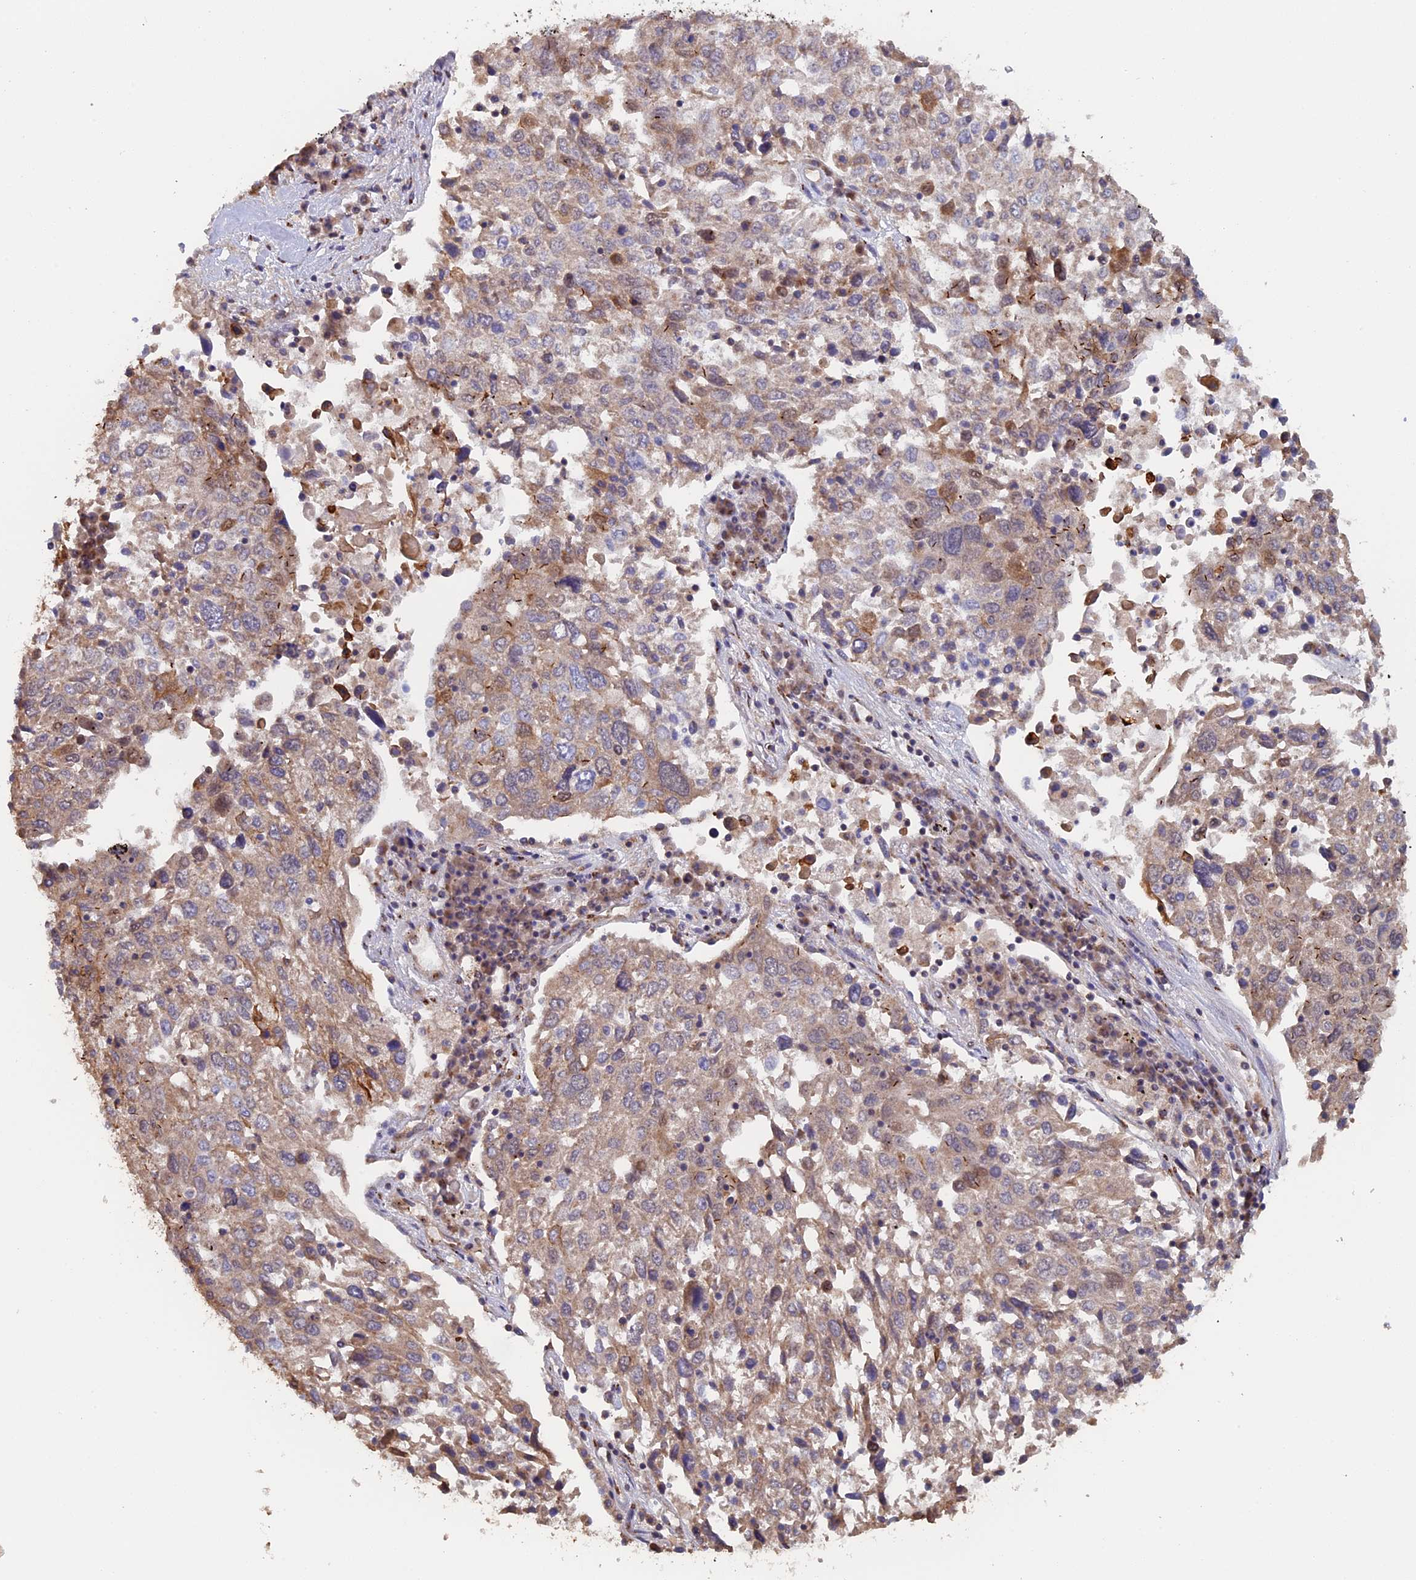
{"staining": {"intensity": "weak", "quantity": "25%-75%", "location": "cytoplasmic/membranous"}, "tissue": "lung cancer", "cell_type": "Tumor cells", "image_type": "cancer", "snomed": [{"axis": "morphology", "description": "Squamous cell carcinoma, NOS"}, {"axis": "topography", "description": "Lung"}], "caption": "The immunohistochemical stain shows weak cytoplasmic/membranous expression in tumor cells of squamous cell carcinoma (lung) tissue.", "gene": "PIGQ", "patient": {"sex": "male", "age": 65}}